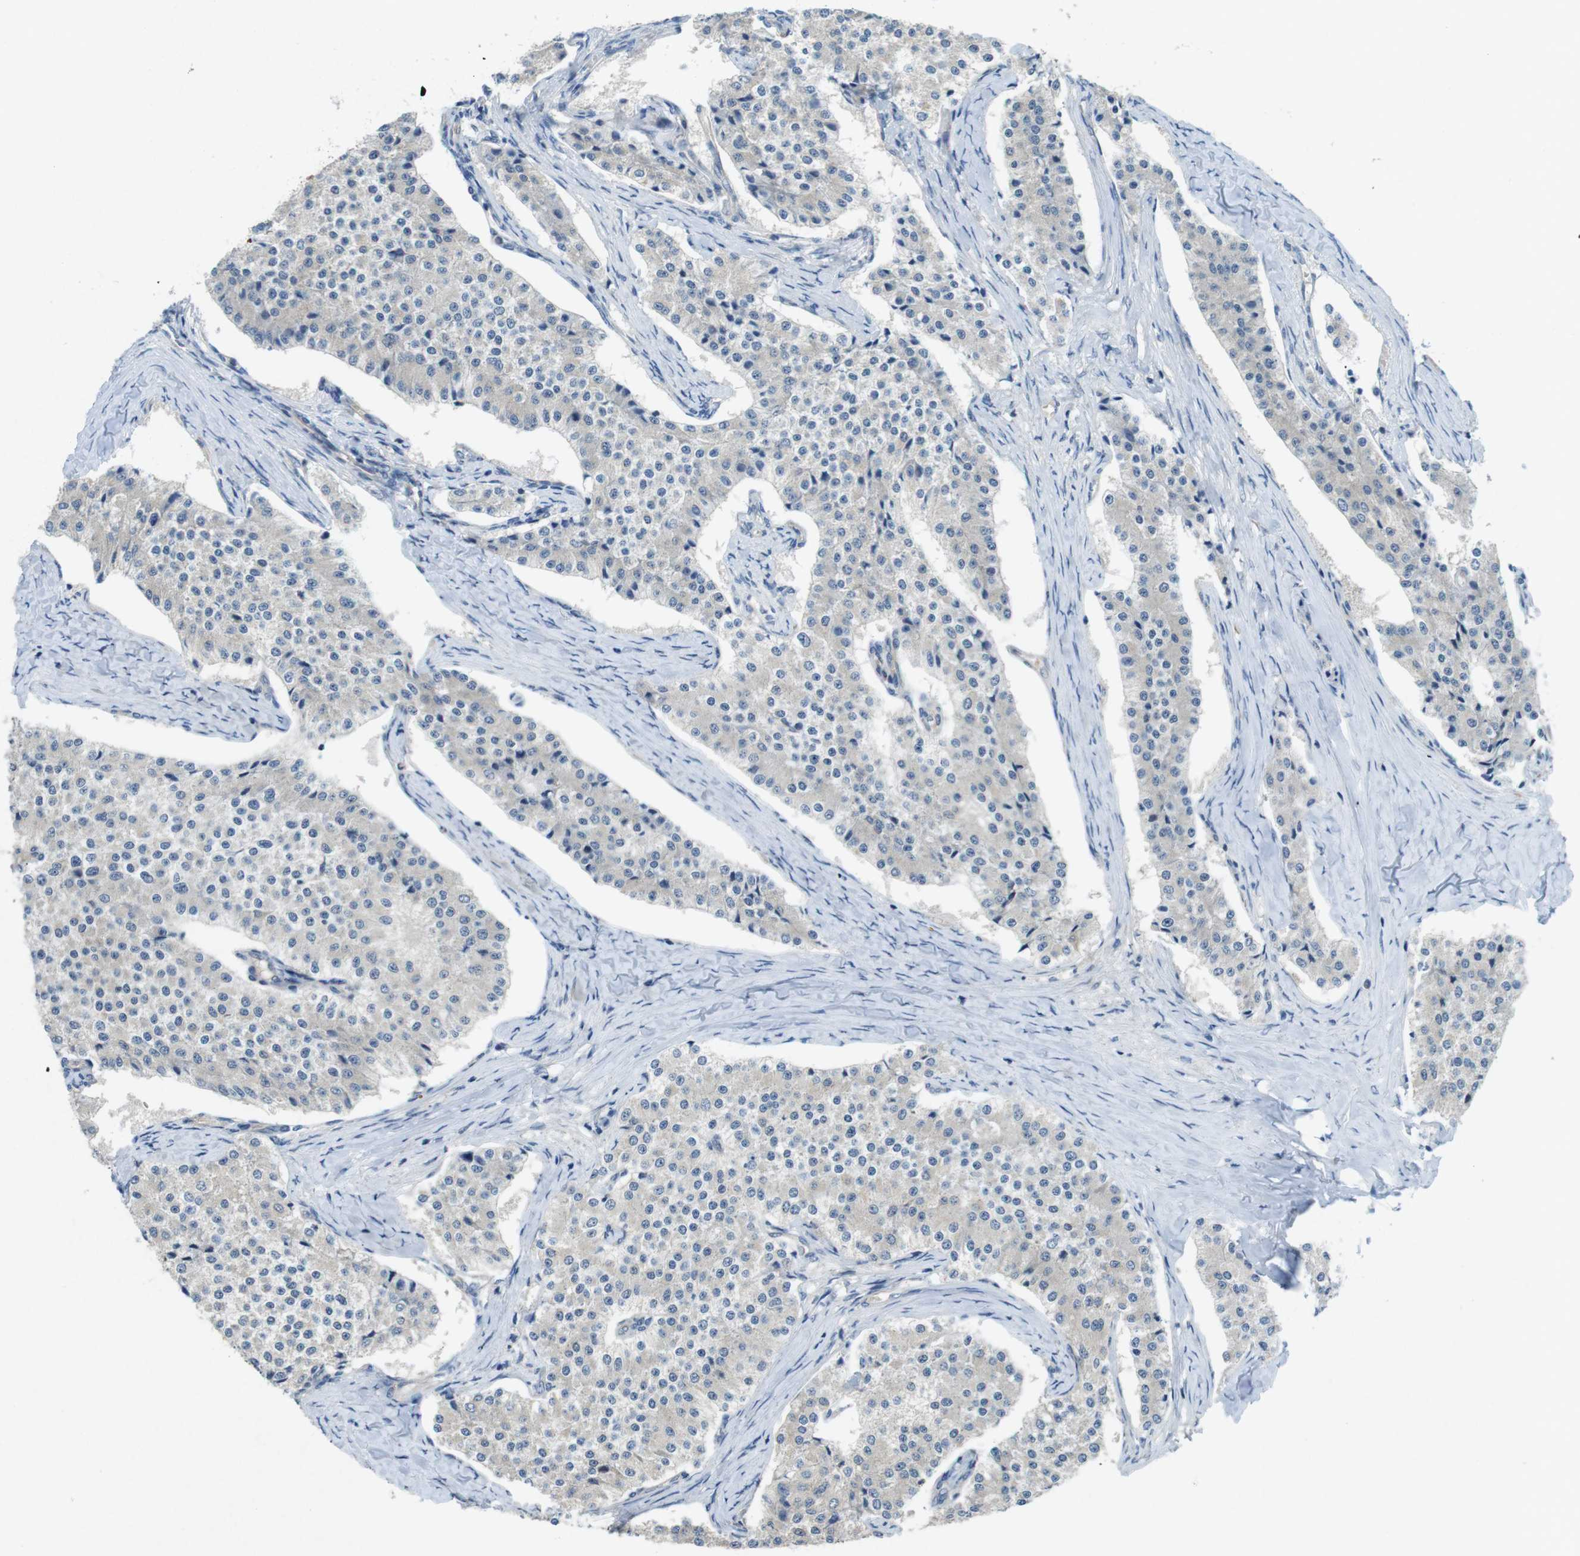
{"staining": {"intensity": "negative", "quantity": "none", "location": "none"}, "tissue": "carcinoid", "cell_type": "Tumor cells", "image_type": "cancer", "snomed": [{"axis": "morphology", "description": "Carcinoid, malignant, NOS"}, {"axis": "topography", "description": "Colon"}], "caption": "High magnification brightfield microscopy of carcinoid stained with DAB (brown) and counterstained with hematoxylin (blue): tumor cells show no significant staining.", "gene": "SUGT1", "patient": {"sex": "female", "age": 52}}